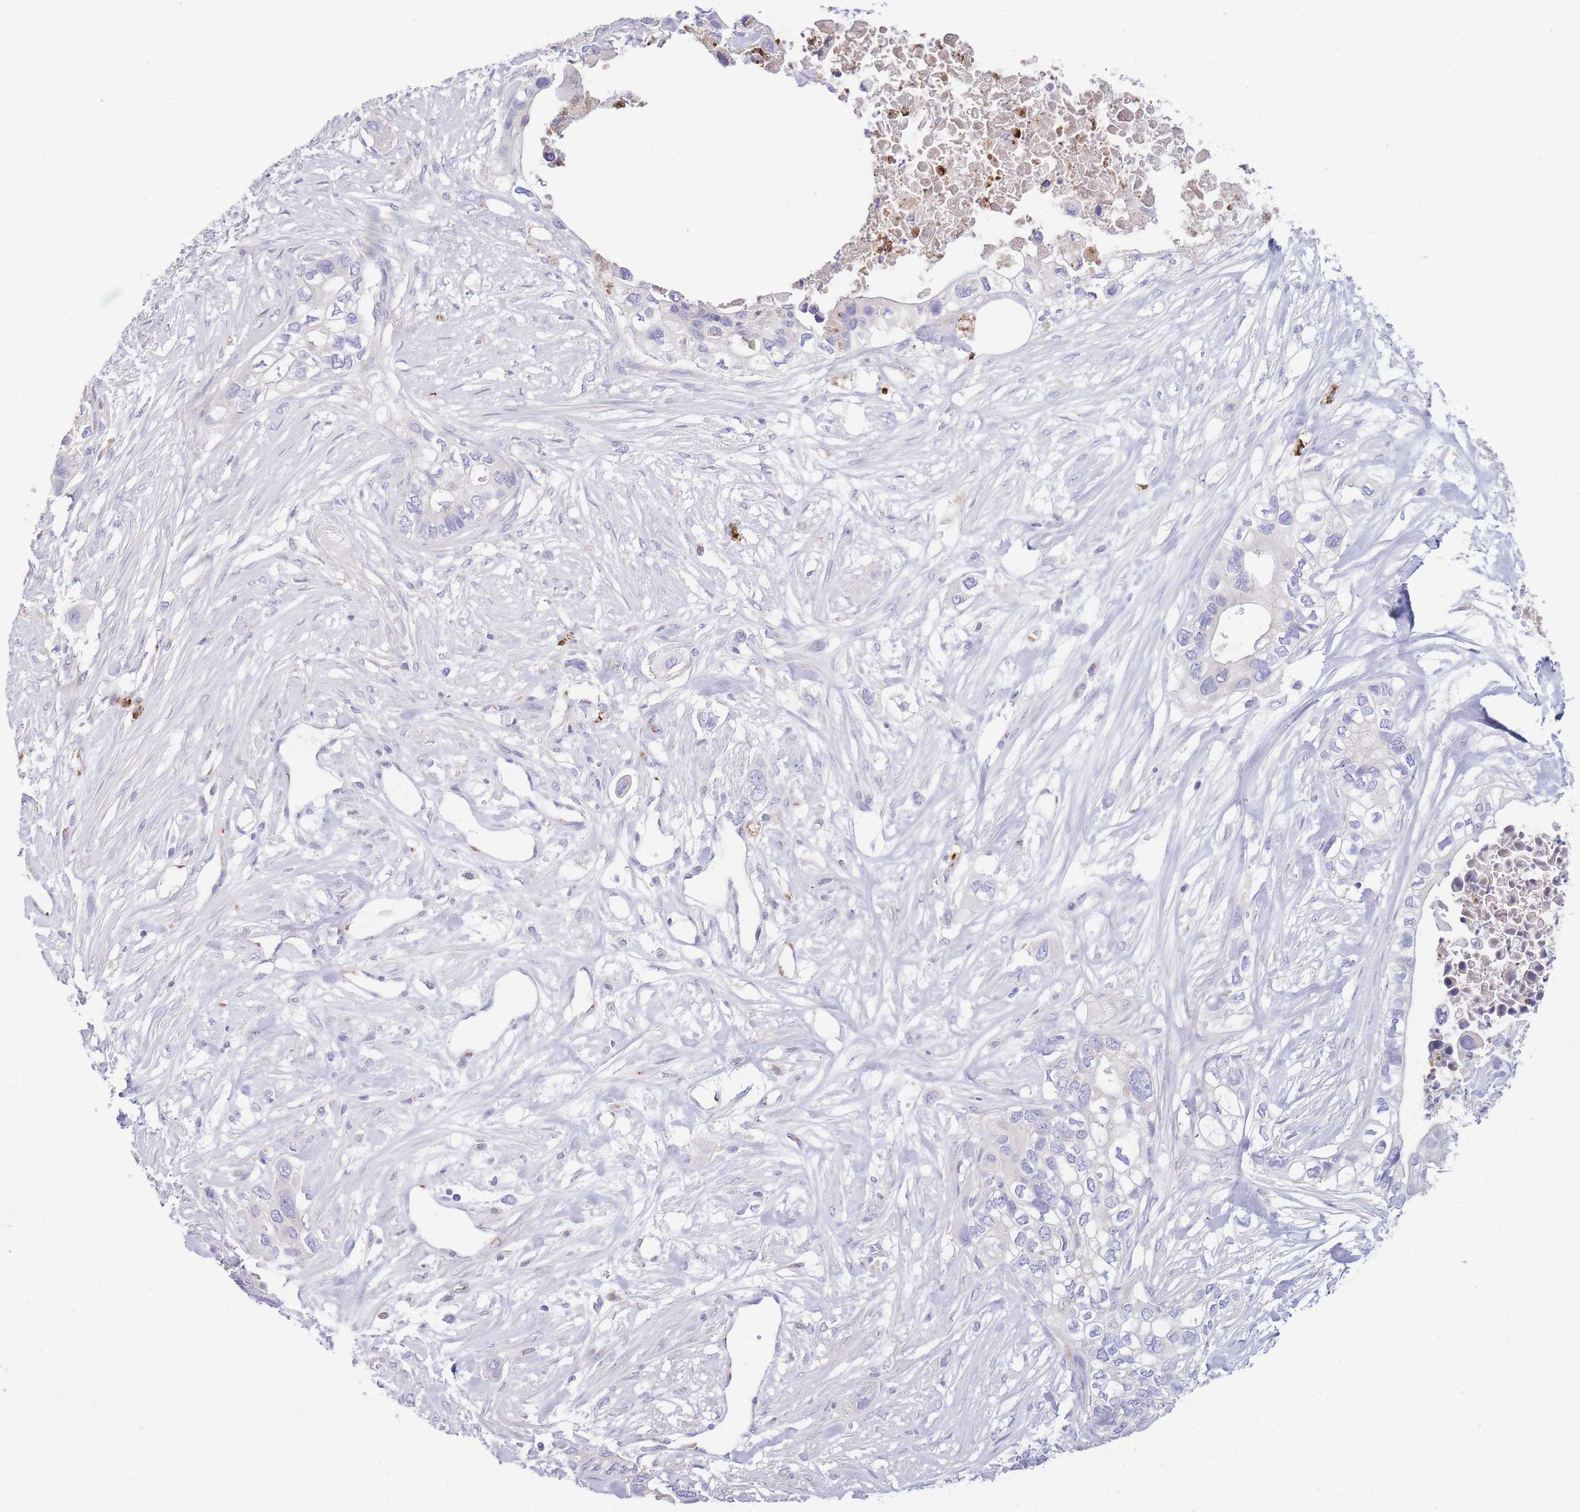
{"staining": {"intensity": "negative", "quantity": "none", "location": "none"}, "tissue": "pancreatic cancer", "cell_type": "Tumor cells", "image_type": "cancer", "snomed": [{"axis": "morphology", "description": "Adenocarcinoma, NOS"}, {"axis": "topography", "description": "Pancreas"}], "caption": "Image shows no protein staining in tumor cells of pancreatic cancer tissue. (Brightfield microscopy of DAB (3,3'-diaminobenzidine) immunohistochemistry at high magnification).", "gene": "CENPM", "patient": {"sex": "female", "age": 63}}